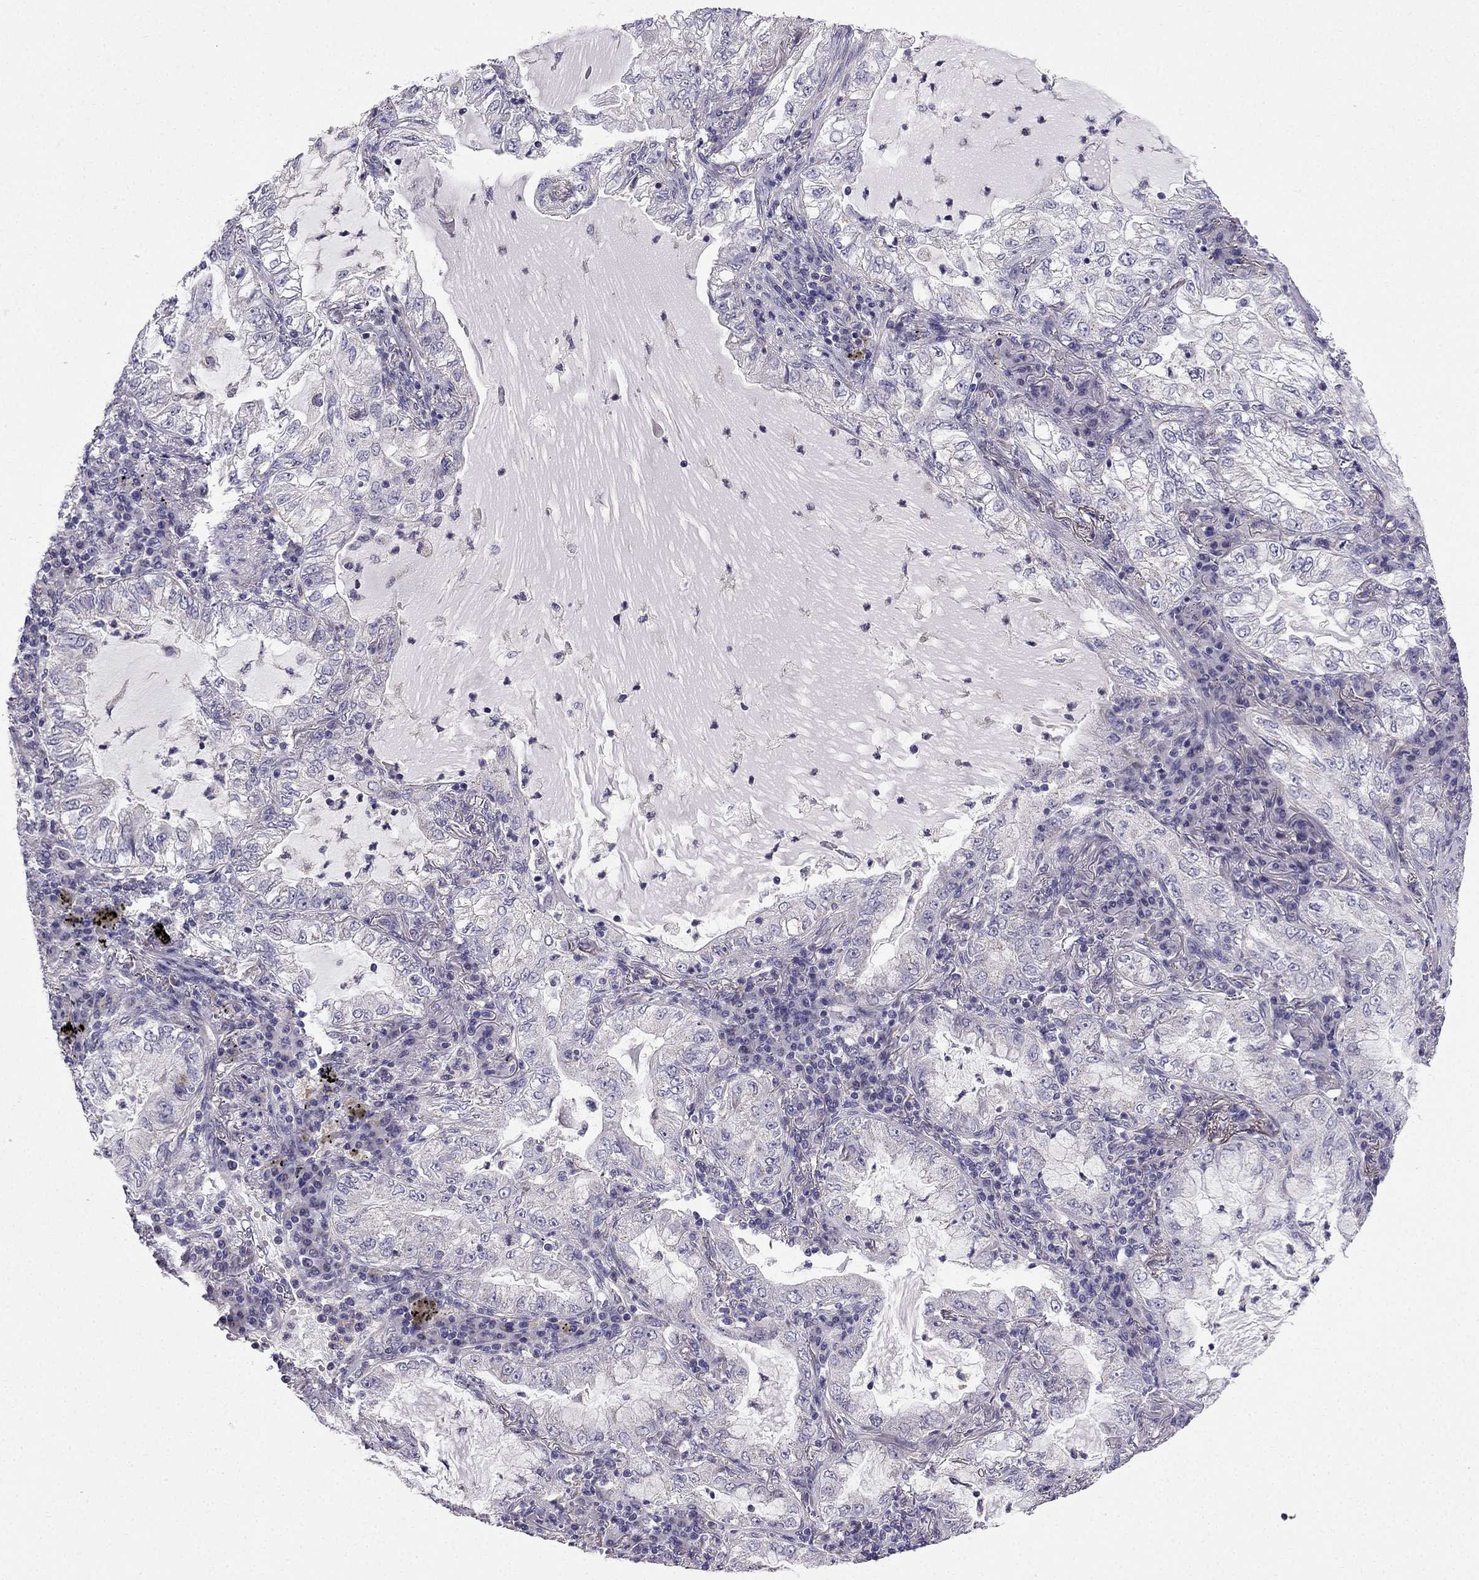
{"staining": {"intensity": "negative", "quantity": "none", "location": "none"}, "tissue": "lung cancer", "cell_type": "Tumor cells", "image_type": "cancer", "snomed": [{"axis": "morphology", "description": "Adenocarcinoma, NOS"}, {"axis": "topography", "description": "Lung"}], "caption": "A histopathology image of adenocarcinoma (lung) stained for a protein reveals no brown staining in tumor cells.", "gene": "SLC6A2", "patient": {"sex": "female", "age": 73}}